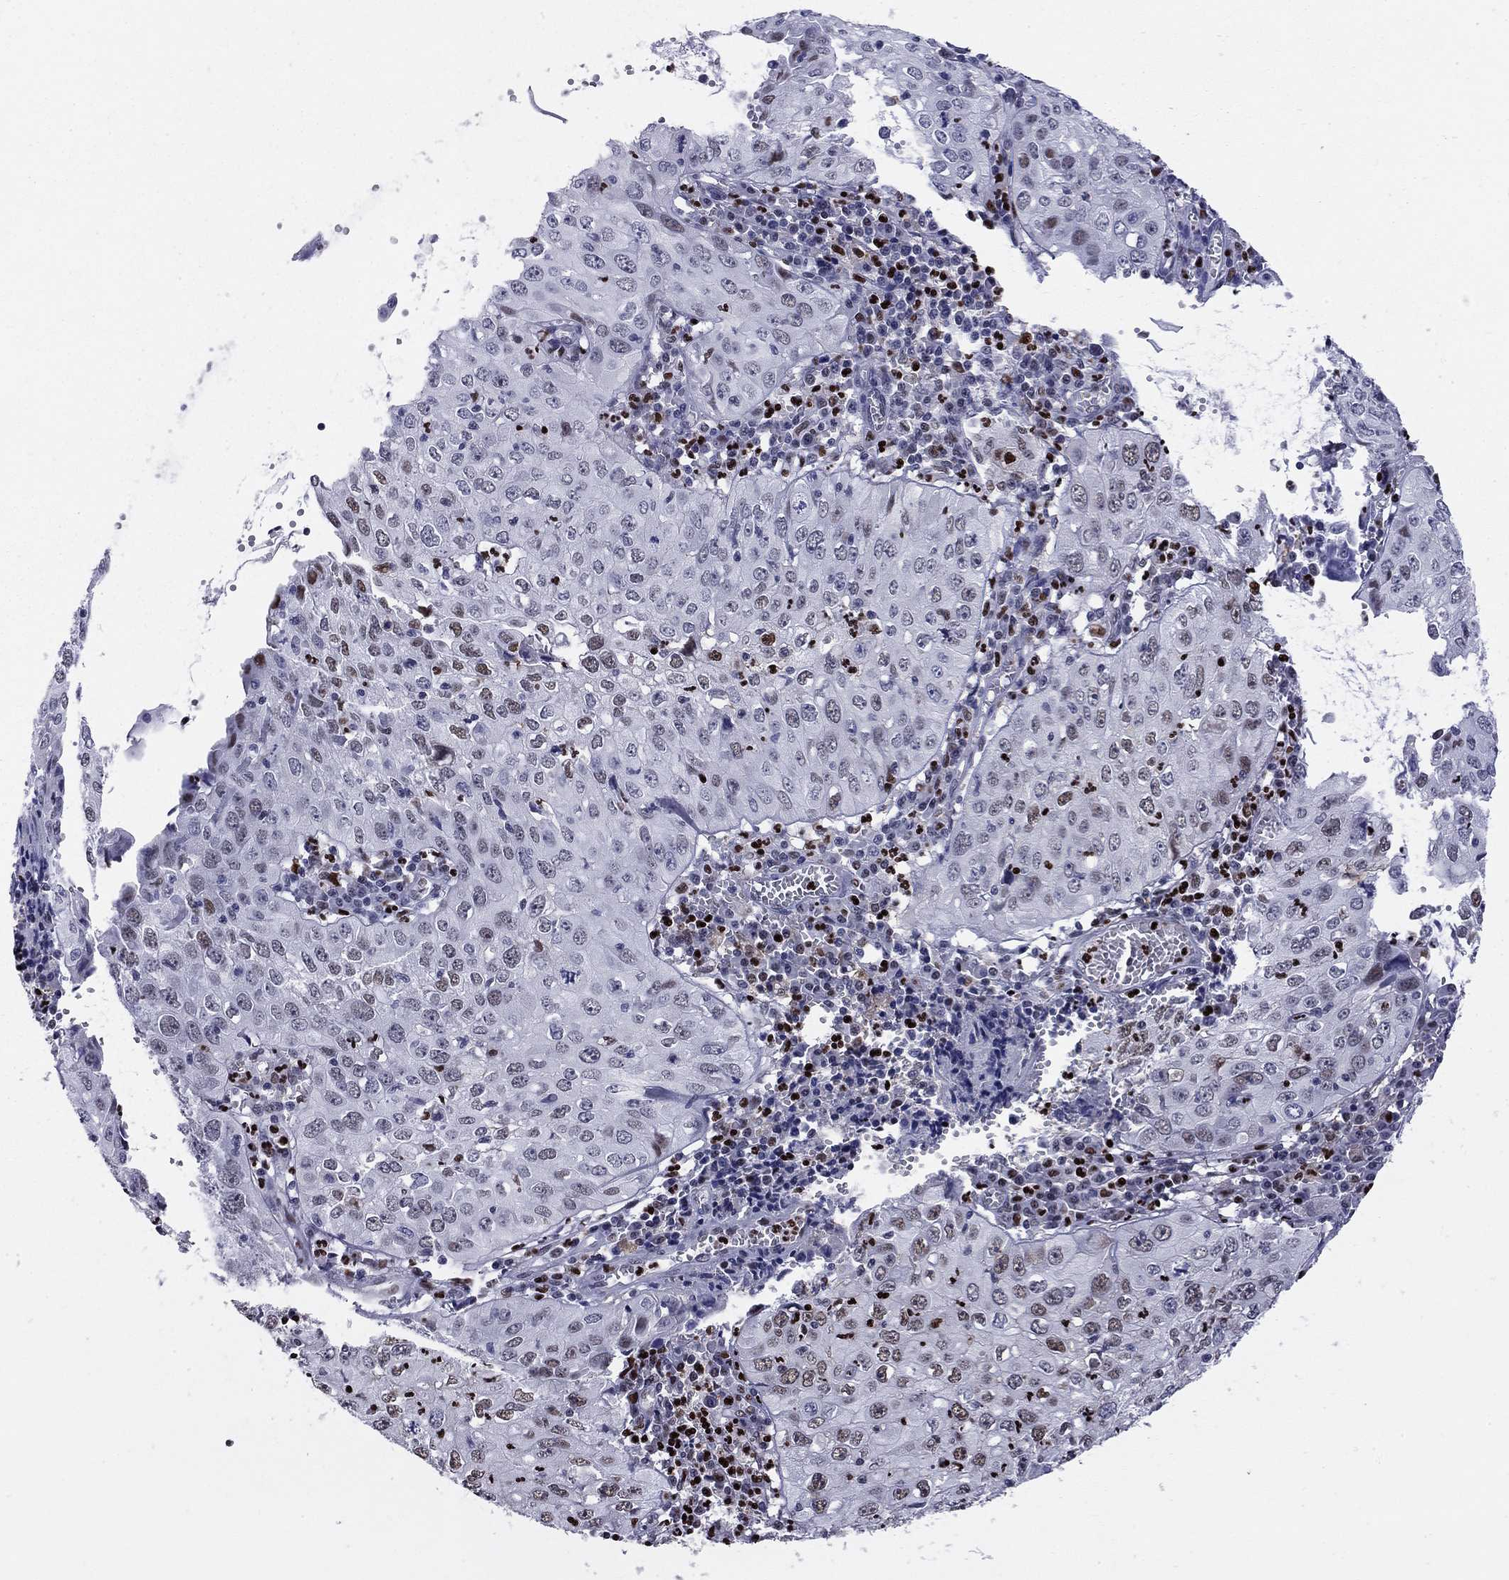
{"staining": {"intensity": "strong", "quantity": "<25%", "location": "nuclear"}, "tissue": "cervical cancer", "cell_type": "Tumor cells", "image_type": "cancer", "snomed": [{"axis": "morphology", "description": "Squamous cell carcinoma, NOS"}, {"axis": "topography", "description": "Cervix"}], "caption": "Immunohistochemistry staining of squamous cell carcinoma (cervical), which displays medium levels of strong nuclear positivity in approximately <25% of tumor cells indicating strong nuclear protein expression. The staining was performed using DAB (brown) for protein detection and nuclei were counterstained in hematoxylin (blue).", "gene": "PCGF3", "patient": {"sex": "female", "age": 24}}